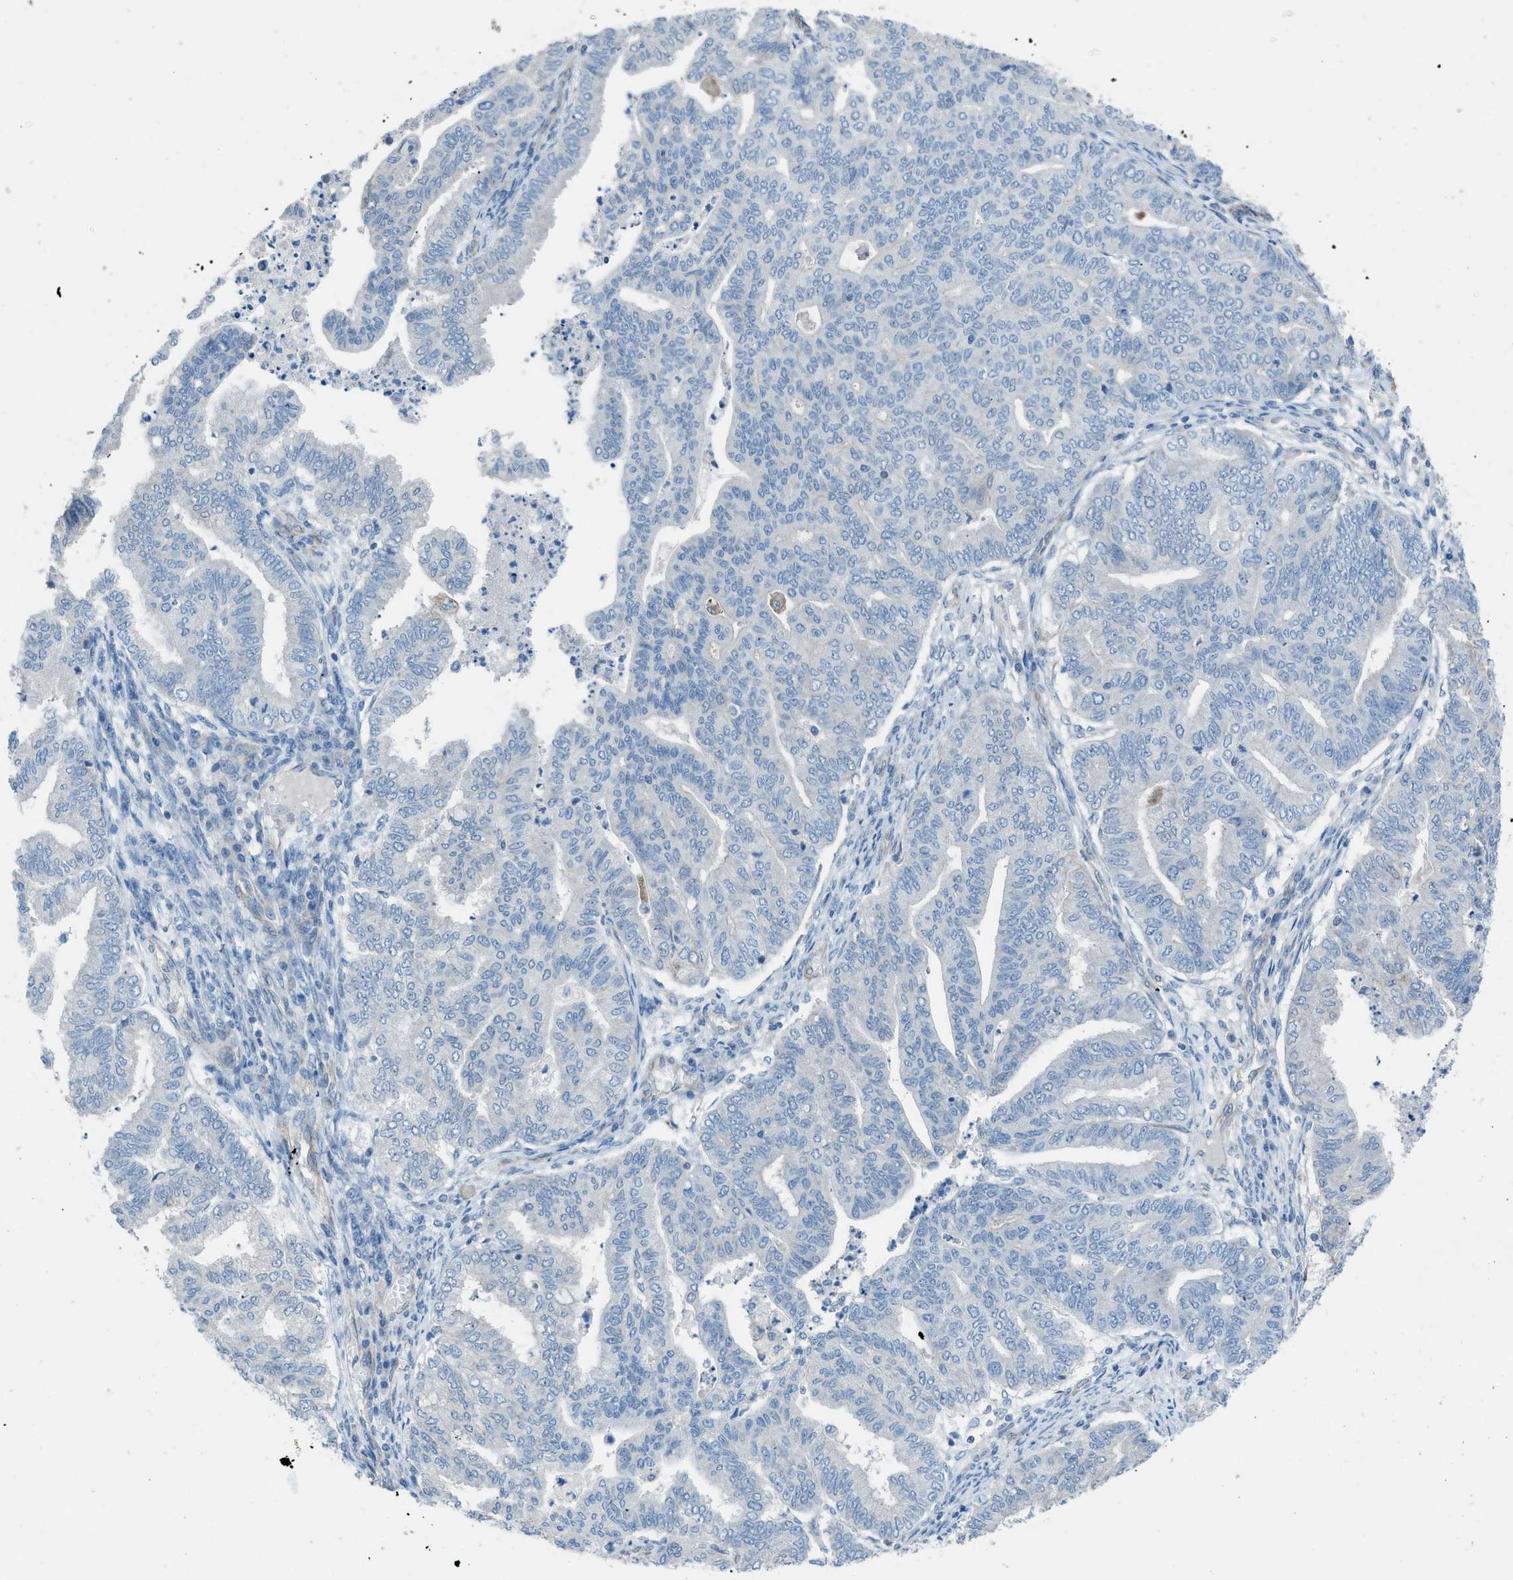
{"staining": {"intensity": "negative", "quantity": "none", "location": "none"}, "tissue": "endometrial cancer", "cell_type": "Tumor cells", "image_type": "cancer", "snomed": [{"axis": "morphology", "description": "Adenocarcinoma, NOS"}, {"axis": "topography", "description": "Endometrium"}], "caption": "This is an immunohistochemistry (IHC) histopathology image of human endometrial cancer. There is no staining in tumor cells.", "gene": "PRKN", "patient": {"sex": "female", "age": 79}}